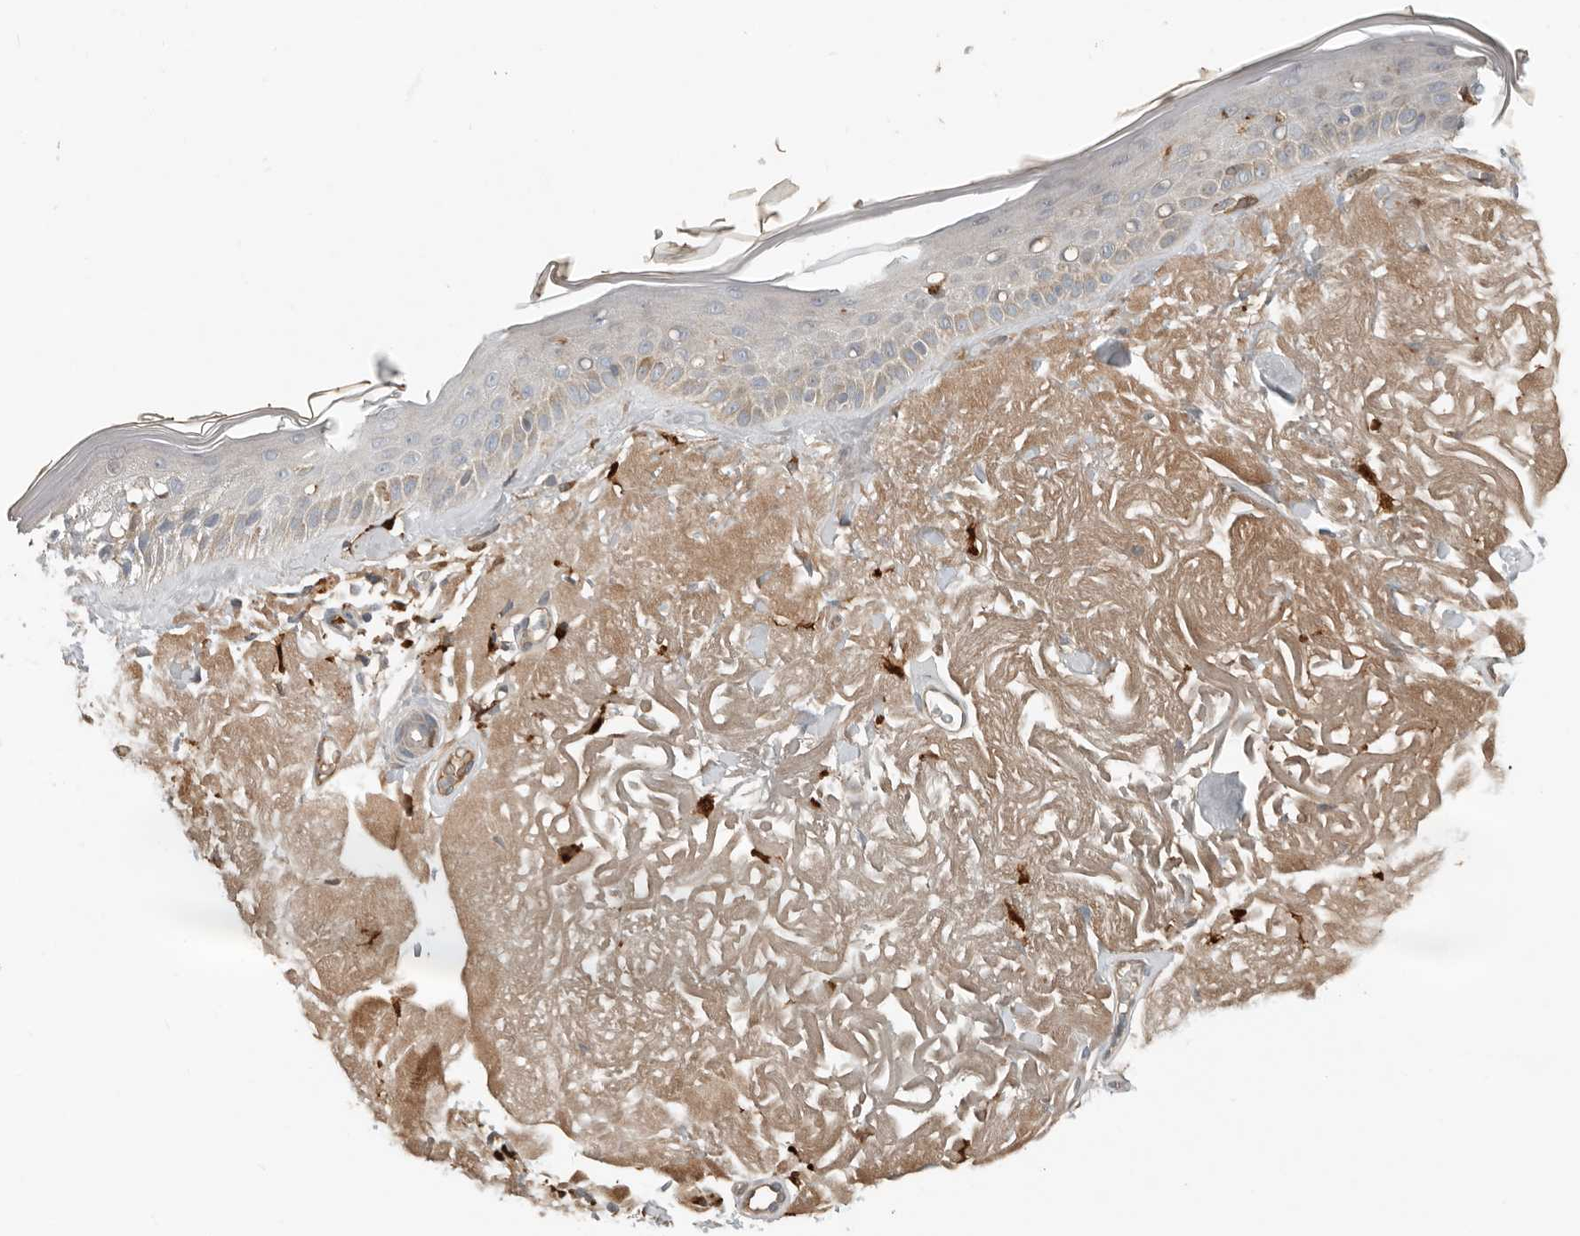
{"staining": {"intensity": "moderate", "quantity": ">75%", "location": "cytoplasmic/membranous"}, "tissue": "skin", "cell_type": "Fibroblasts", "image_type": "normal", "snomed": [{"axis": "morphology", "description": "Normal tissue, NOS"}, {"axis": "topography", "description": "Skin"}, {"axis": "topography", "description": "Skeletal muscle"}], "caption": "DAB (3,3'-diaminobenzidine) immunohistochemical staining of benign skin shows moderate cytoplasmic/membranous protein positivity in about >75% of fibroblasts. (DAB IHC, brown staining for protein, blue staining for nuclei).", "gene": "KLHL38", "patient": {"sex": "male", "age": 83}}